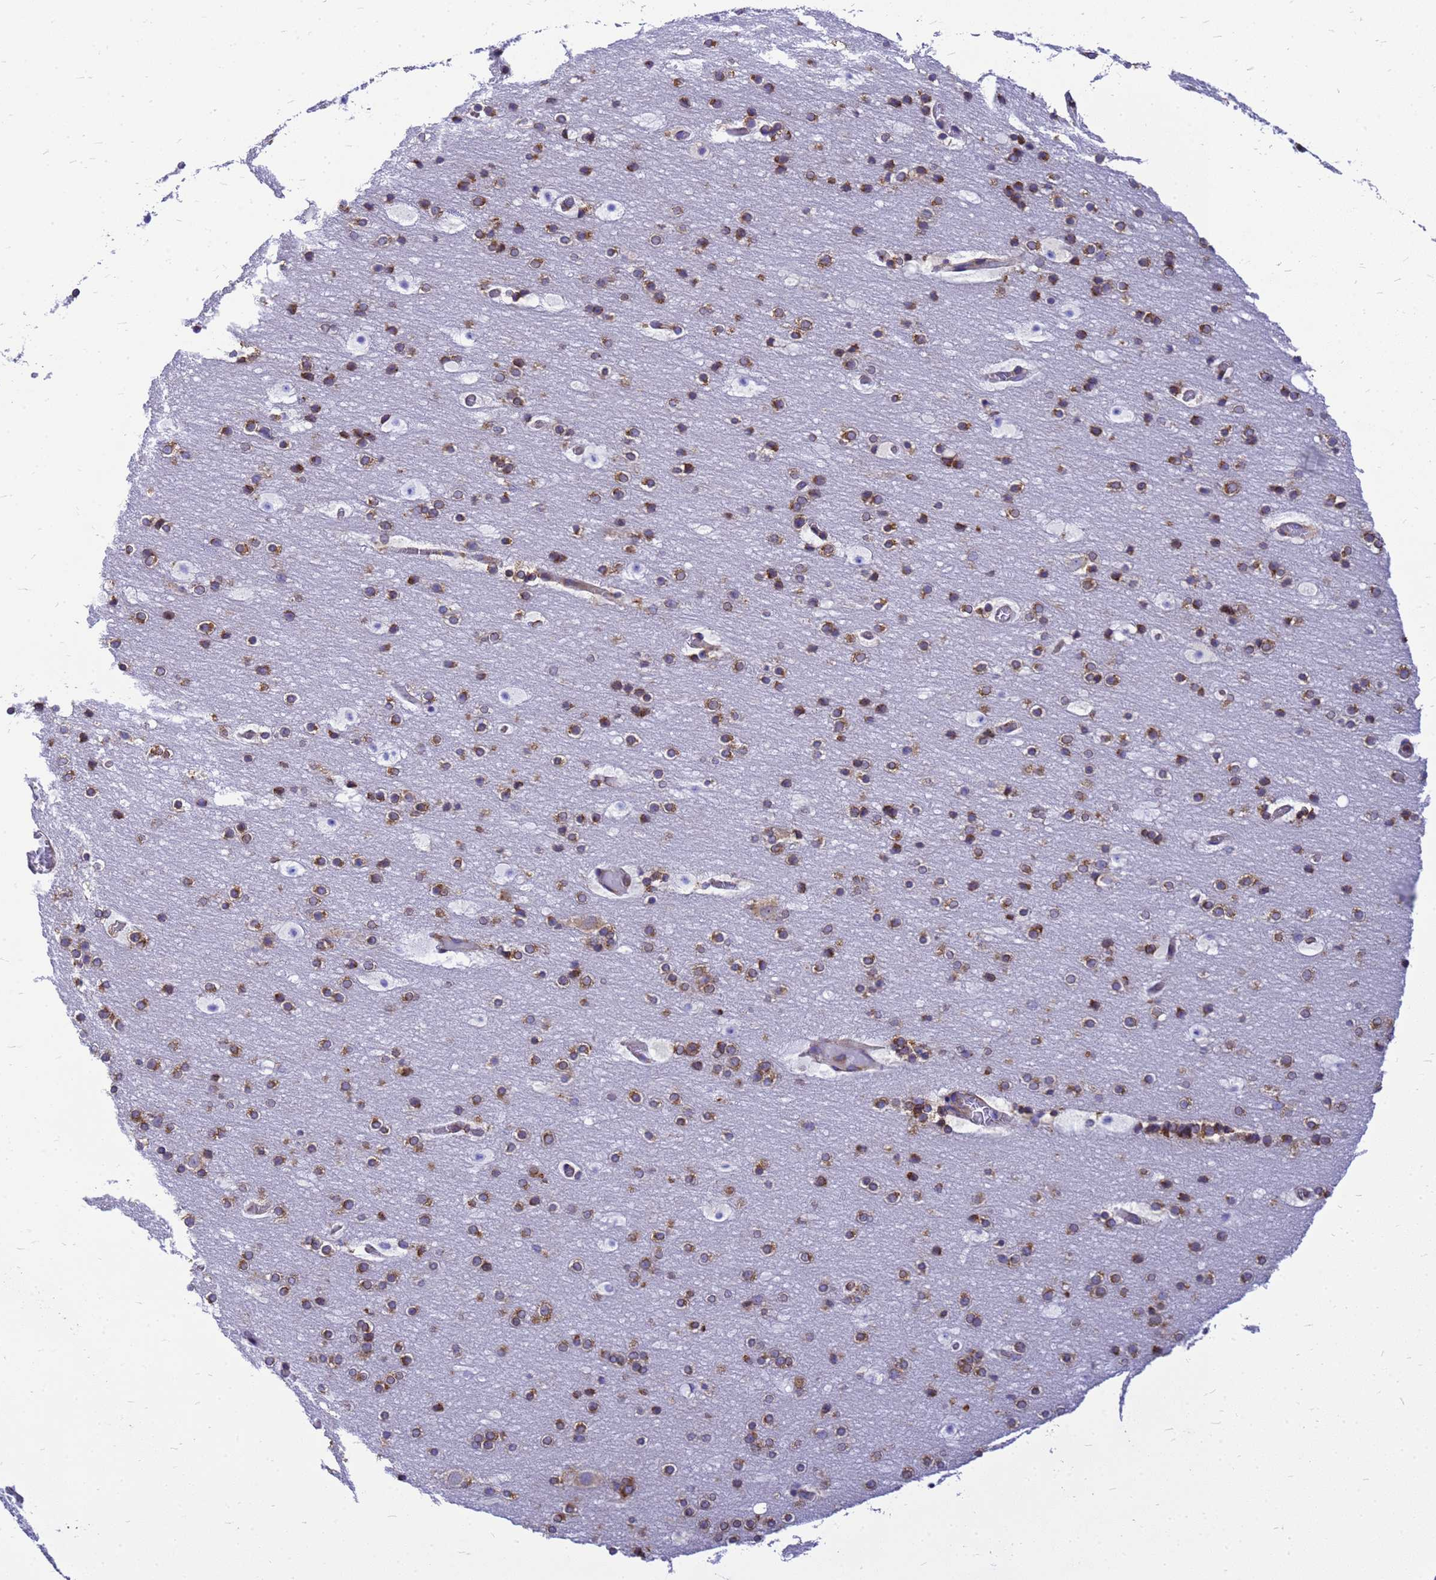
{"staining": {"intensity": "moderate", "quantity": ">75%", "location": "cytoplasmic/membranous"}, "tissue": "cerebral cortex", "cell_type": "Endothelial cells", "image_type": "normal", "snomed": [{"axis": "morphology", "description": "Normal tissue, NOS"}, {"axis": "topography", "description": "Cerebral cortex"}], "caption": "Human cerebral cortex stained with a brown dye displays moderate cytoplasmic/membranous positive expression in approximately >75% of endothelial cells.", "gene": "EEF1D", "patient": {"sex": "male", "age": 57}}